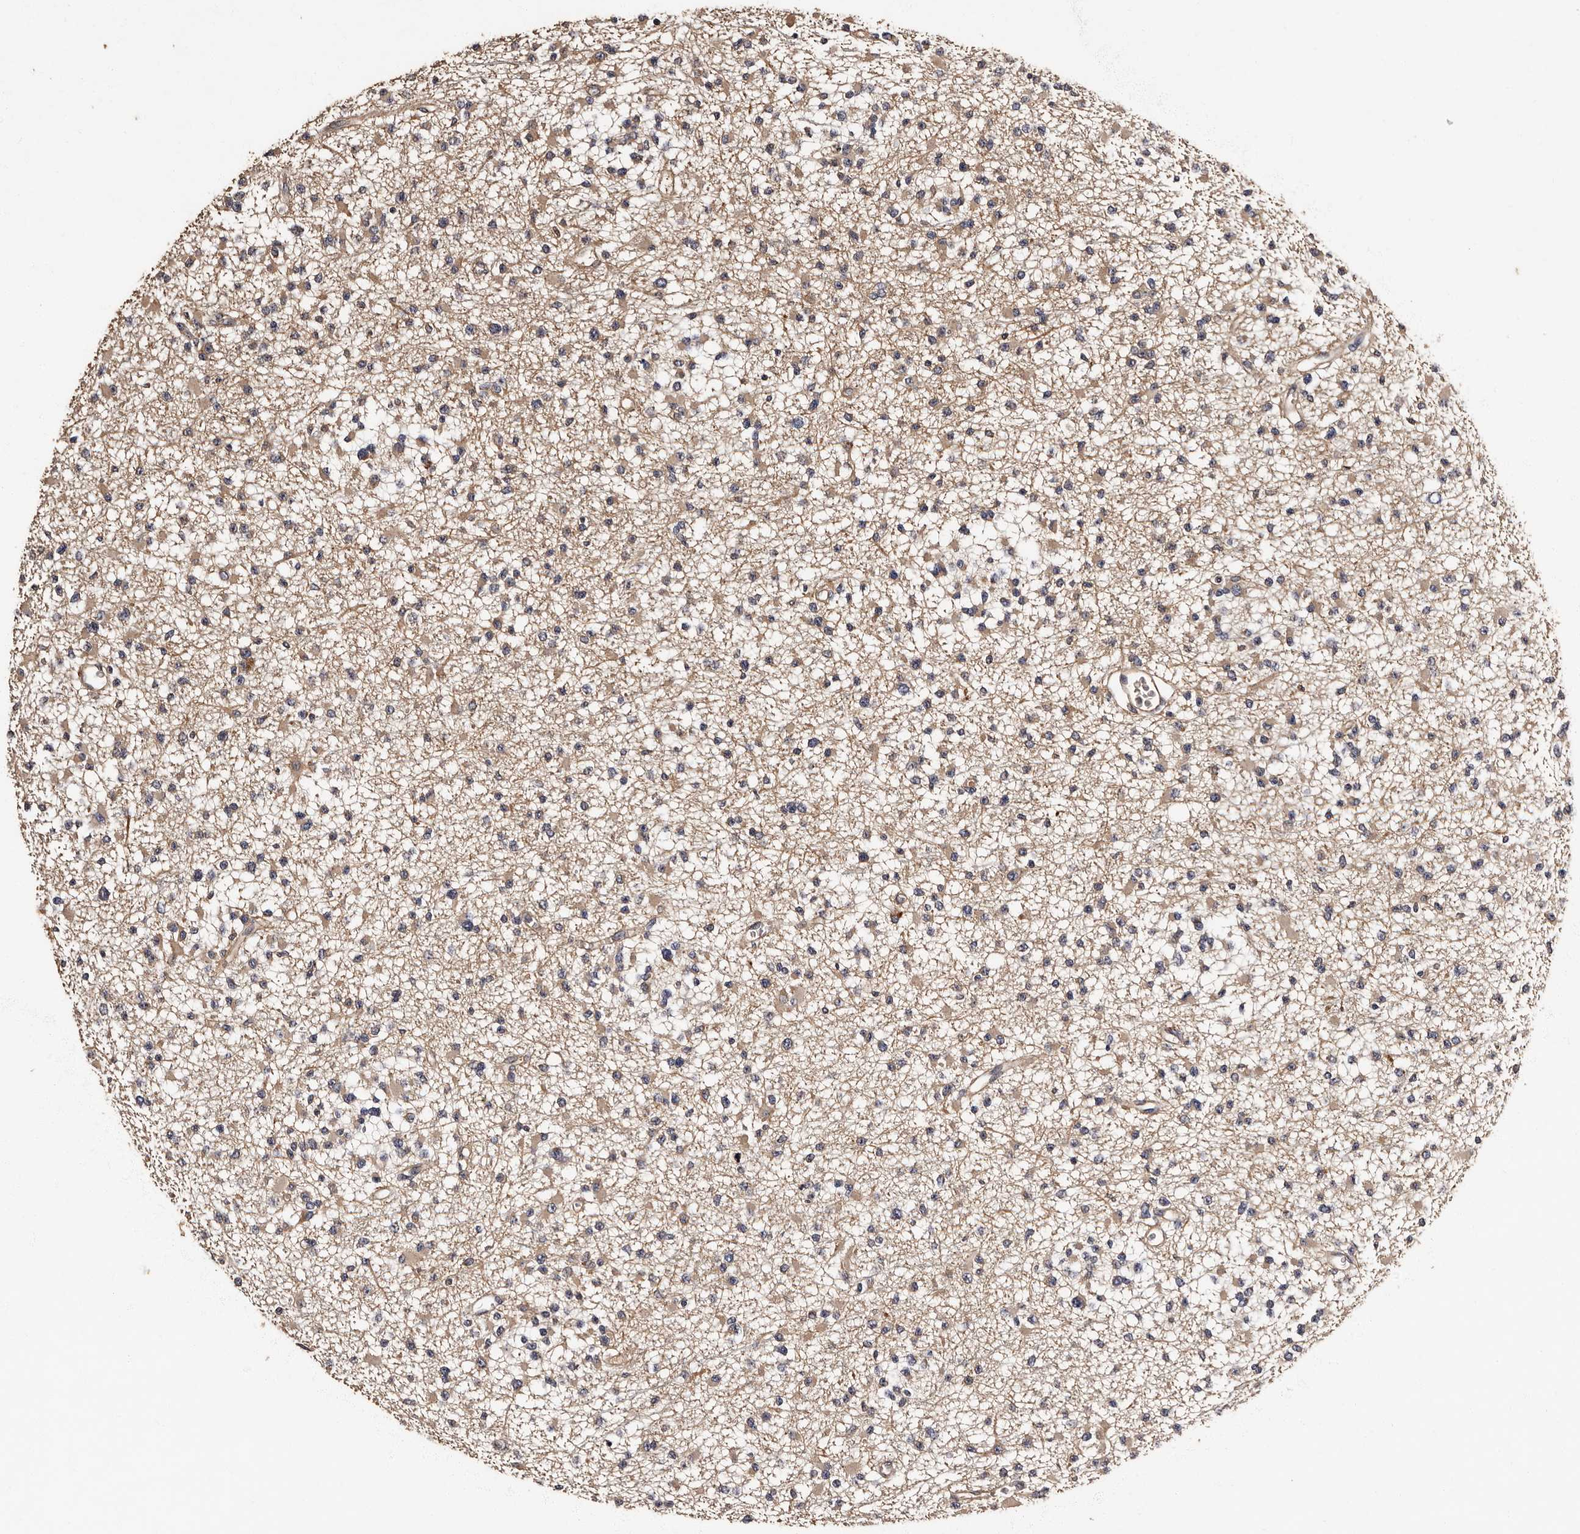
{"staining": {"intensity": "weak", "quantity": "25%-75%", "location": "cytoplasmic/membranous"}, "tissue": "glioma", "cell_type": "Tumor cells", "image_type": "cancer", "snomed": [{"axis": "morphology", "description": "Glioma, malignant, Low grade"}, {"axis": "topography", "description": "Brain"}], "caption": "This is a photomicrograph of IHC staining of glioma, which shows weak positivity in the cytoplasmic/membranous of tumor cells.", "gene": "ADCK5", "patient": {"sex": "female", "age": 22}}